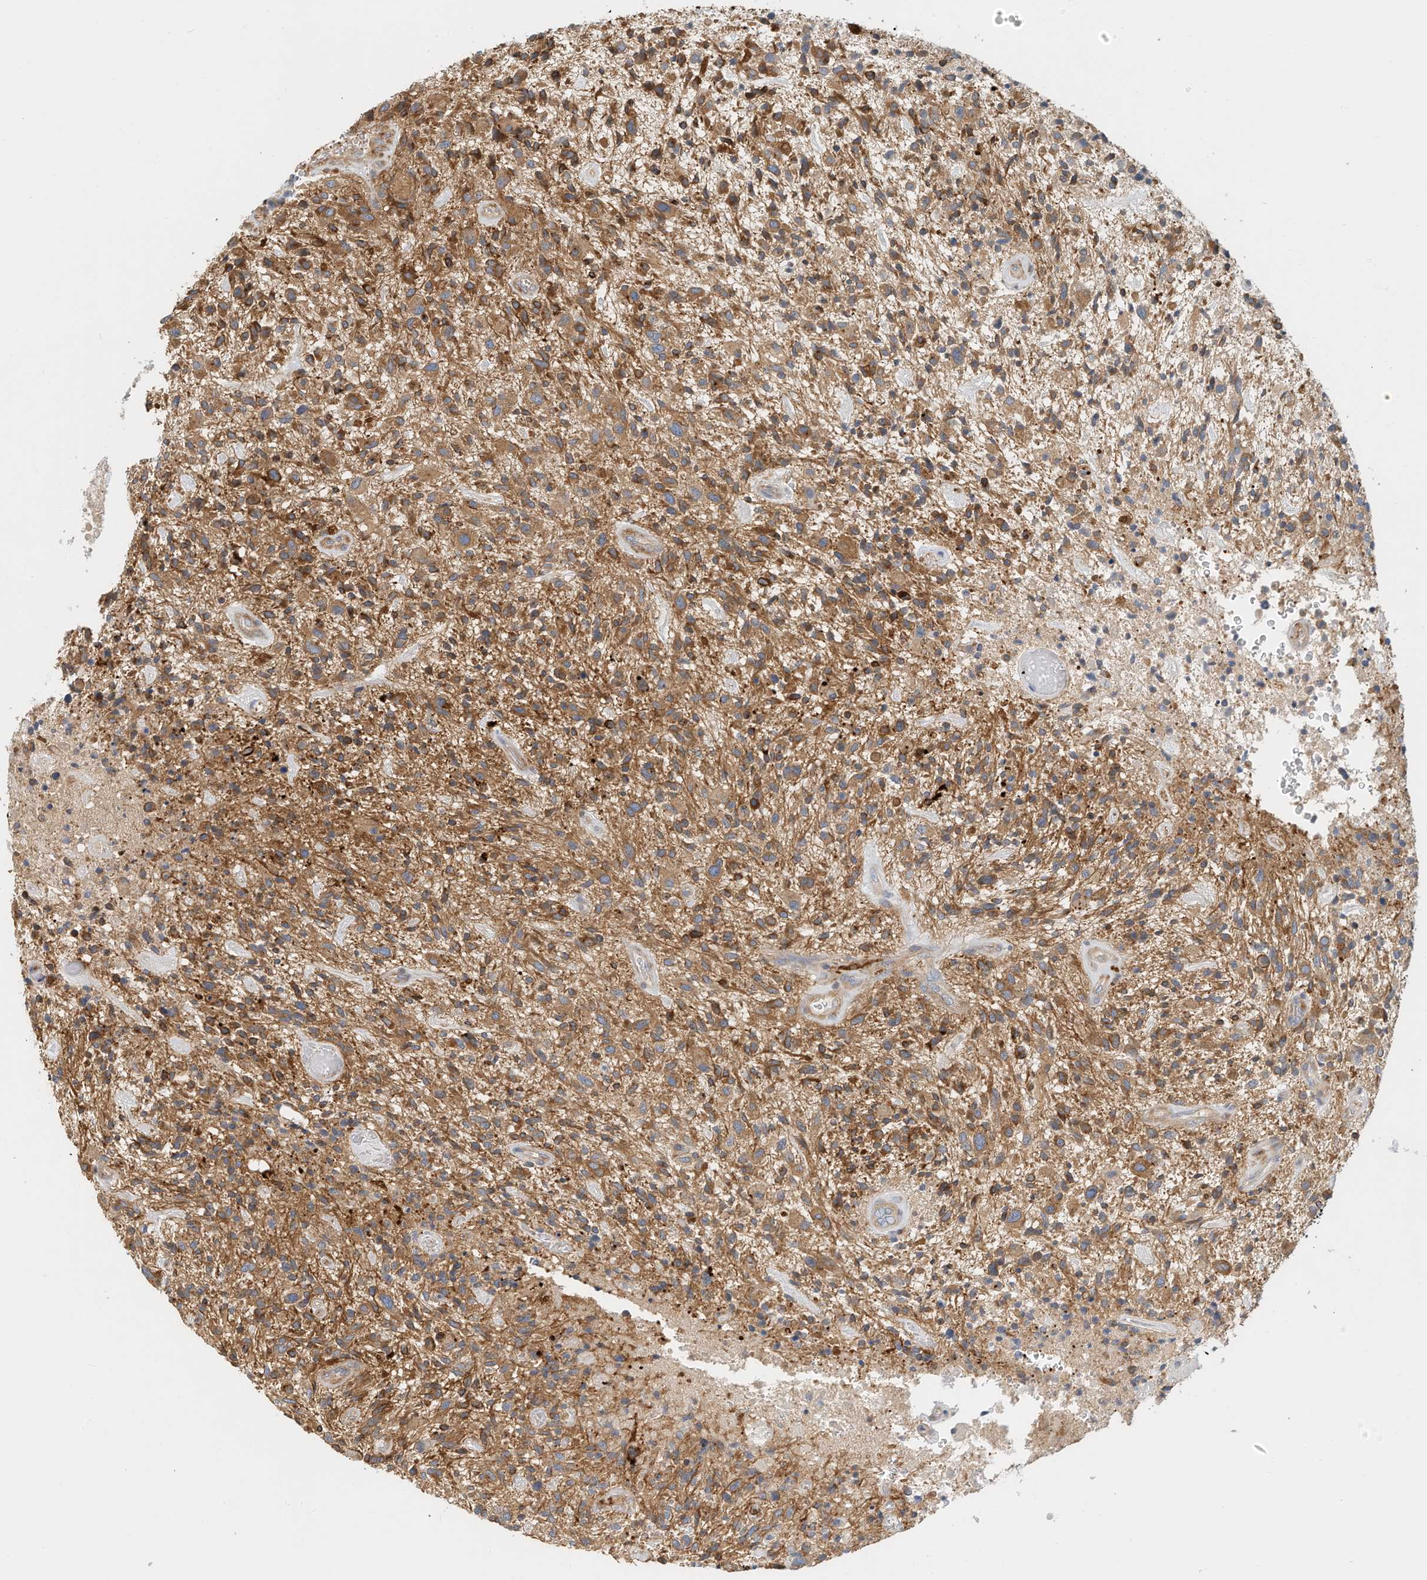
{"staining": {"intensity": "moderate", "quantity": ">75%", "location": "cytoplasmic/membranous"}, "tissue": "glioma", "cell_type": "Tumor cells", "image_type": "cancer", "snomed": [{"axis": "morphology", "description": "Glioma, malignant, High grade"}, {"axis": "topography", "description": "Brain"}], "caption": "A brown stain highlights moderate cytoplasmic/membranous positivity of a protein in glioma tumor cells. (Brightfield microscopy of DAB IHC at high magnification).", "gene": "MICAL1", "patient": {"sex": "male", "age": 47}}